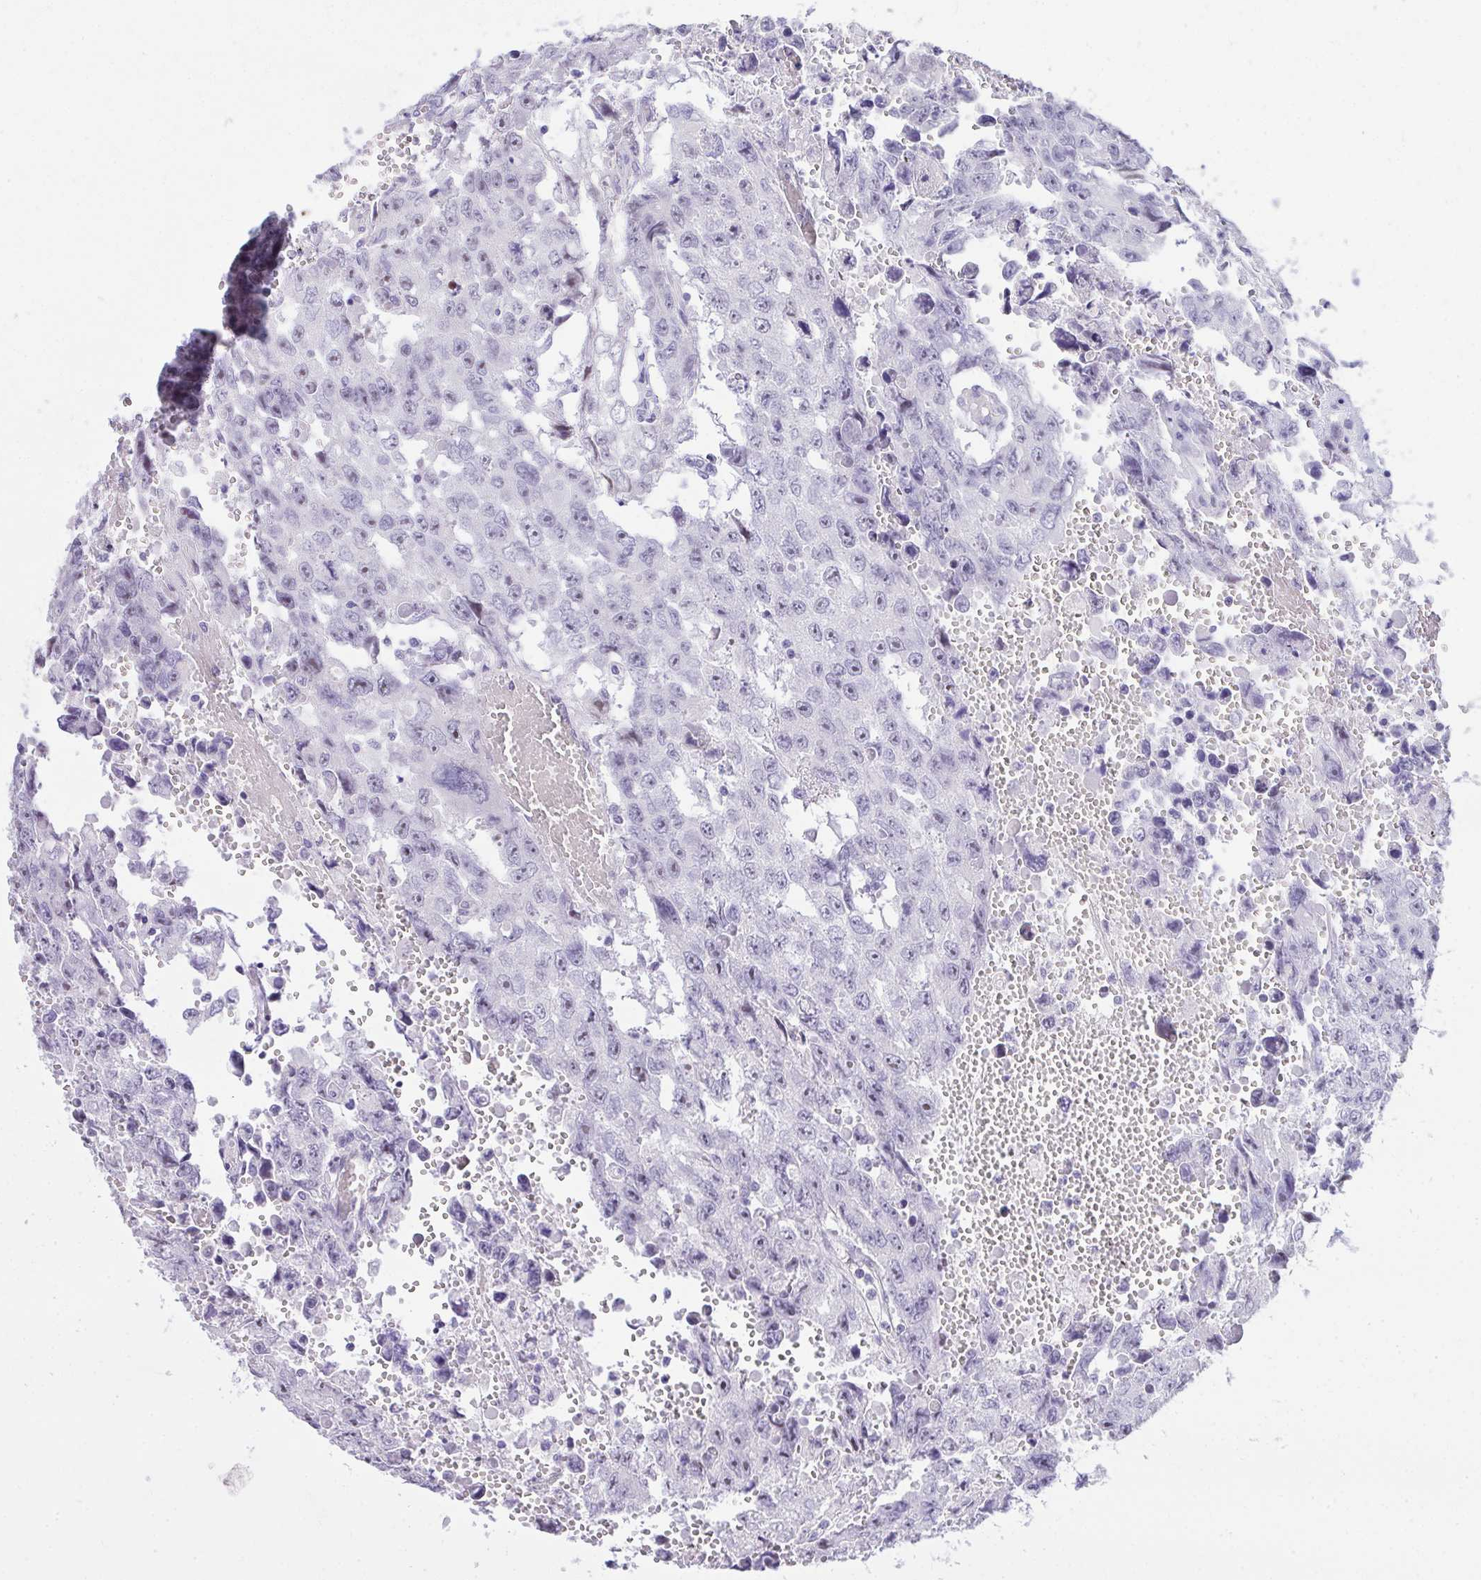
{"staining": {"intensity": "negative", "quantity": "none", "location": "none"}, "tissue": "testis cancer", "cell_type": "Tumor cells", "image_type": "cancer", "snomed": [{"axis": "morphology", "description": "Seminoma, NOS"}, {"axis": "topography", "description": "Testis"}], "caption": "Immunohistochemical staining of testis cancer shows no significant staining in tumor cells.", "gene": "EID3", "patient": {"sex": "male", "age": 26}}